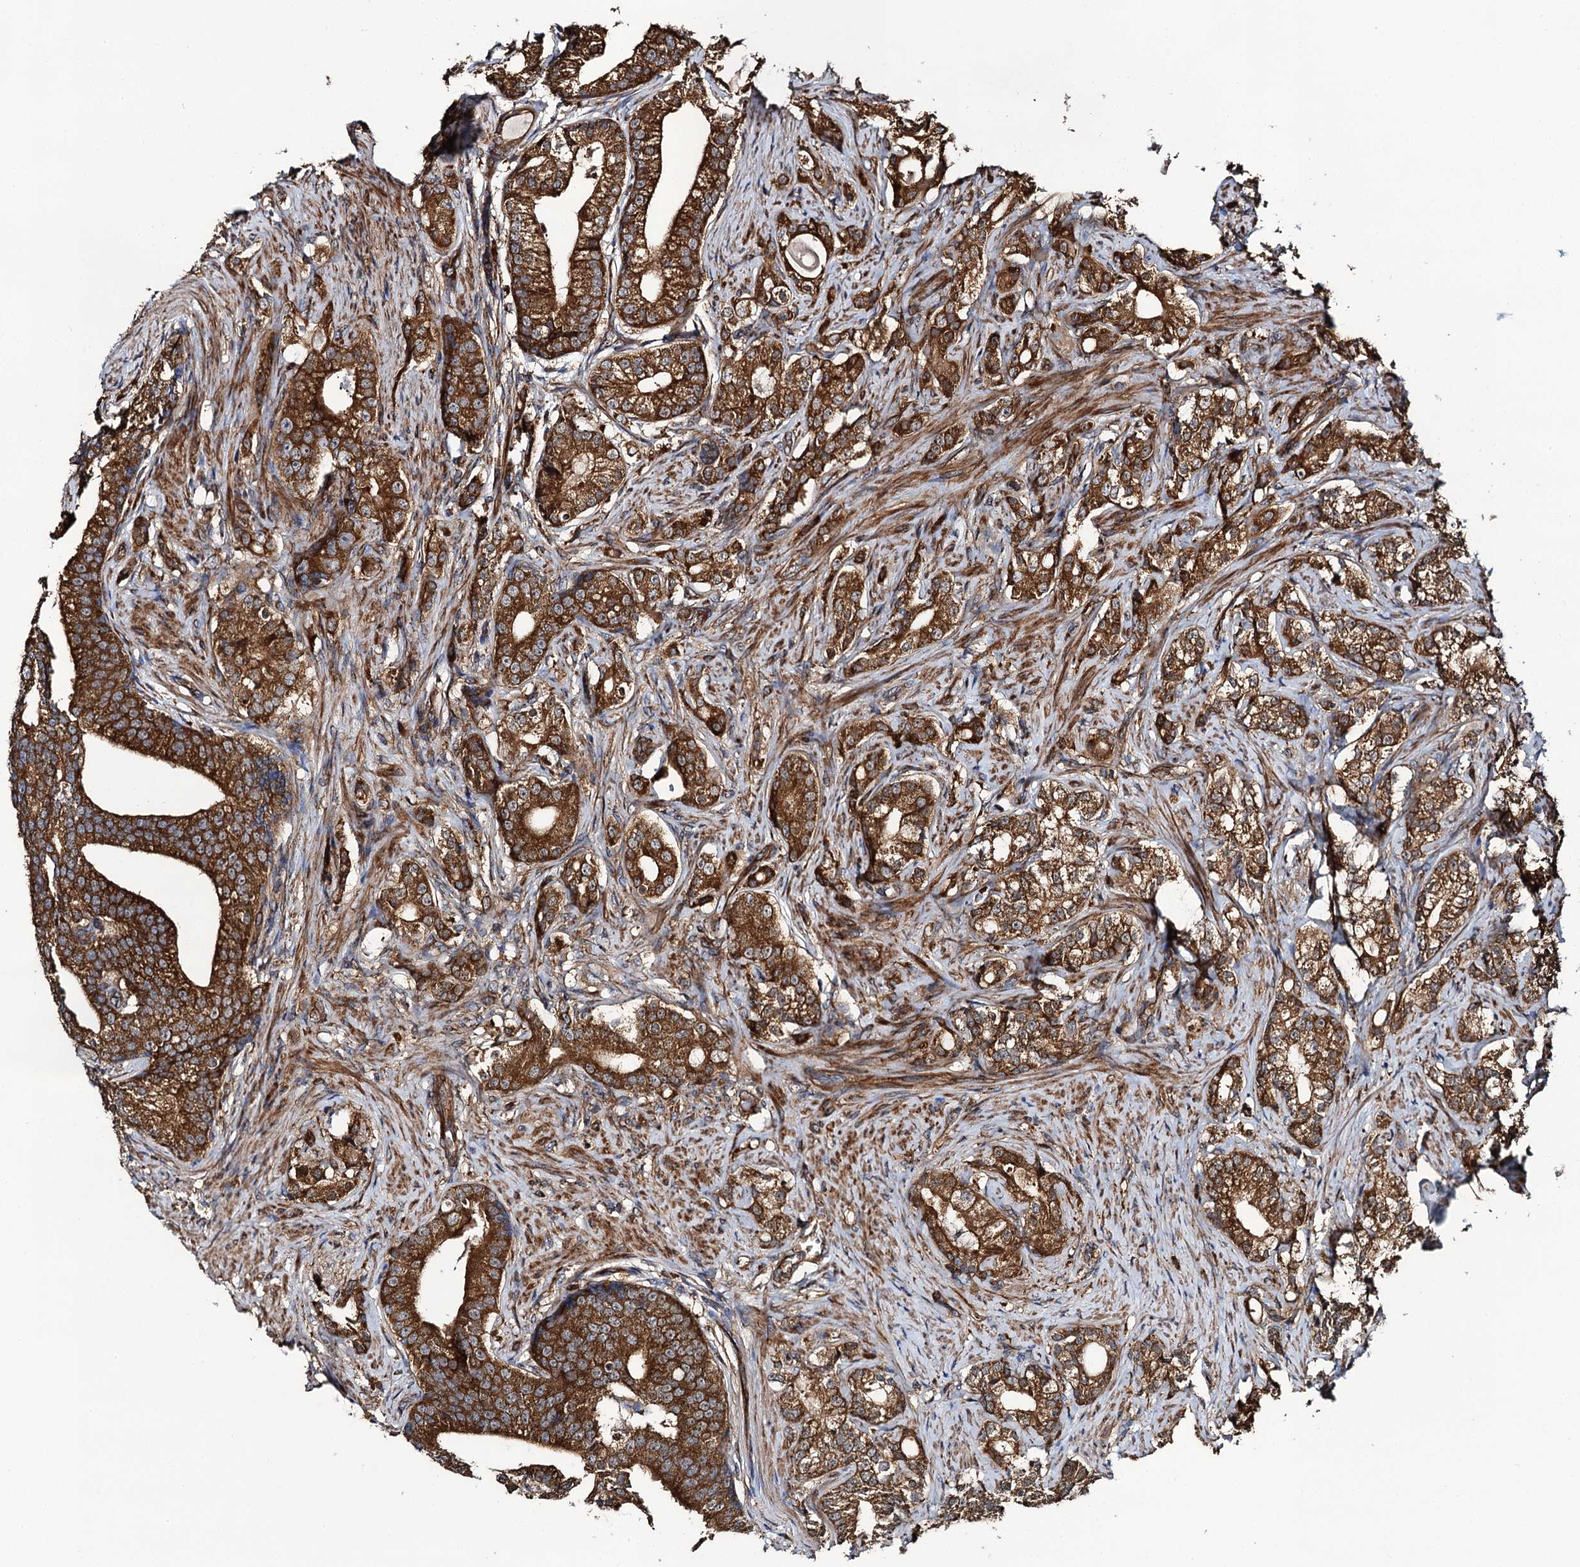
{"staining": {"intensity": "strong", "quantity": ">75%", "location": "cytoplasmic/membranous"}, "tissue": "prostate cancer", "cell_type": "Tumor cells", "image_type": "cancer", "snomed": [{"axis": "morphology", "description": "Adenocarcinoma, Low grade"}, {"axis": "topography", "description": "Prostate"}], "caption": "A high-resolution image shows immunohistochemistry staining of prostate cancer, which demonstrates strong cytoplasmic/membranous expression in approximately >75% of tumor cells.", "gene": "NEK1", "patient": {"sex": "male", "age": 71}}